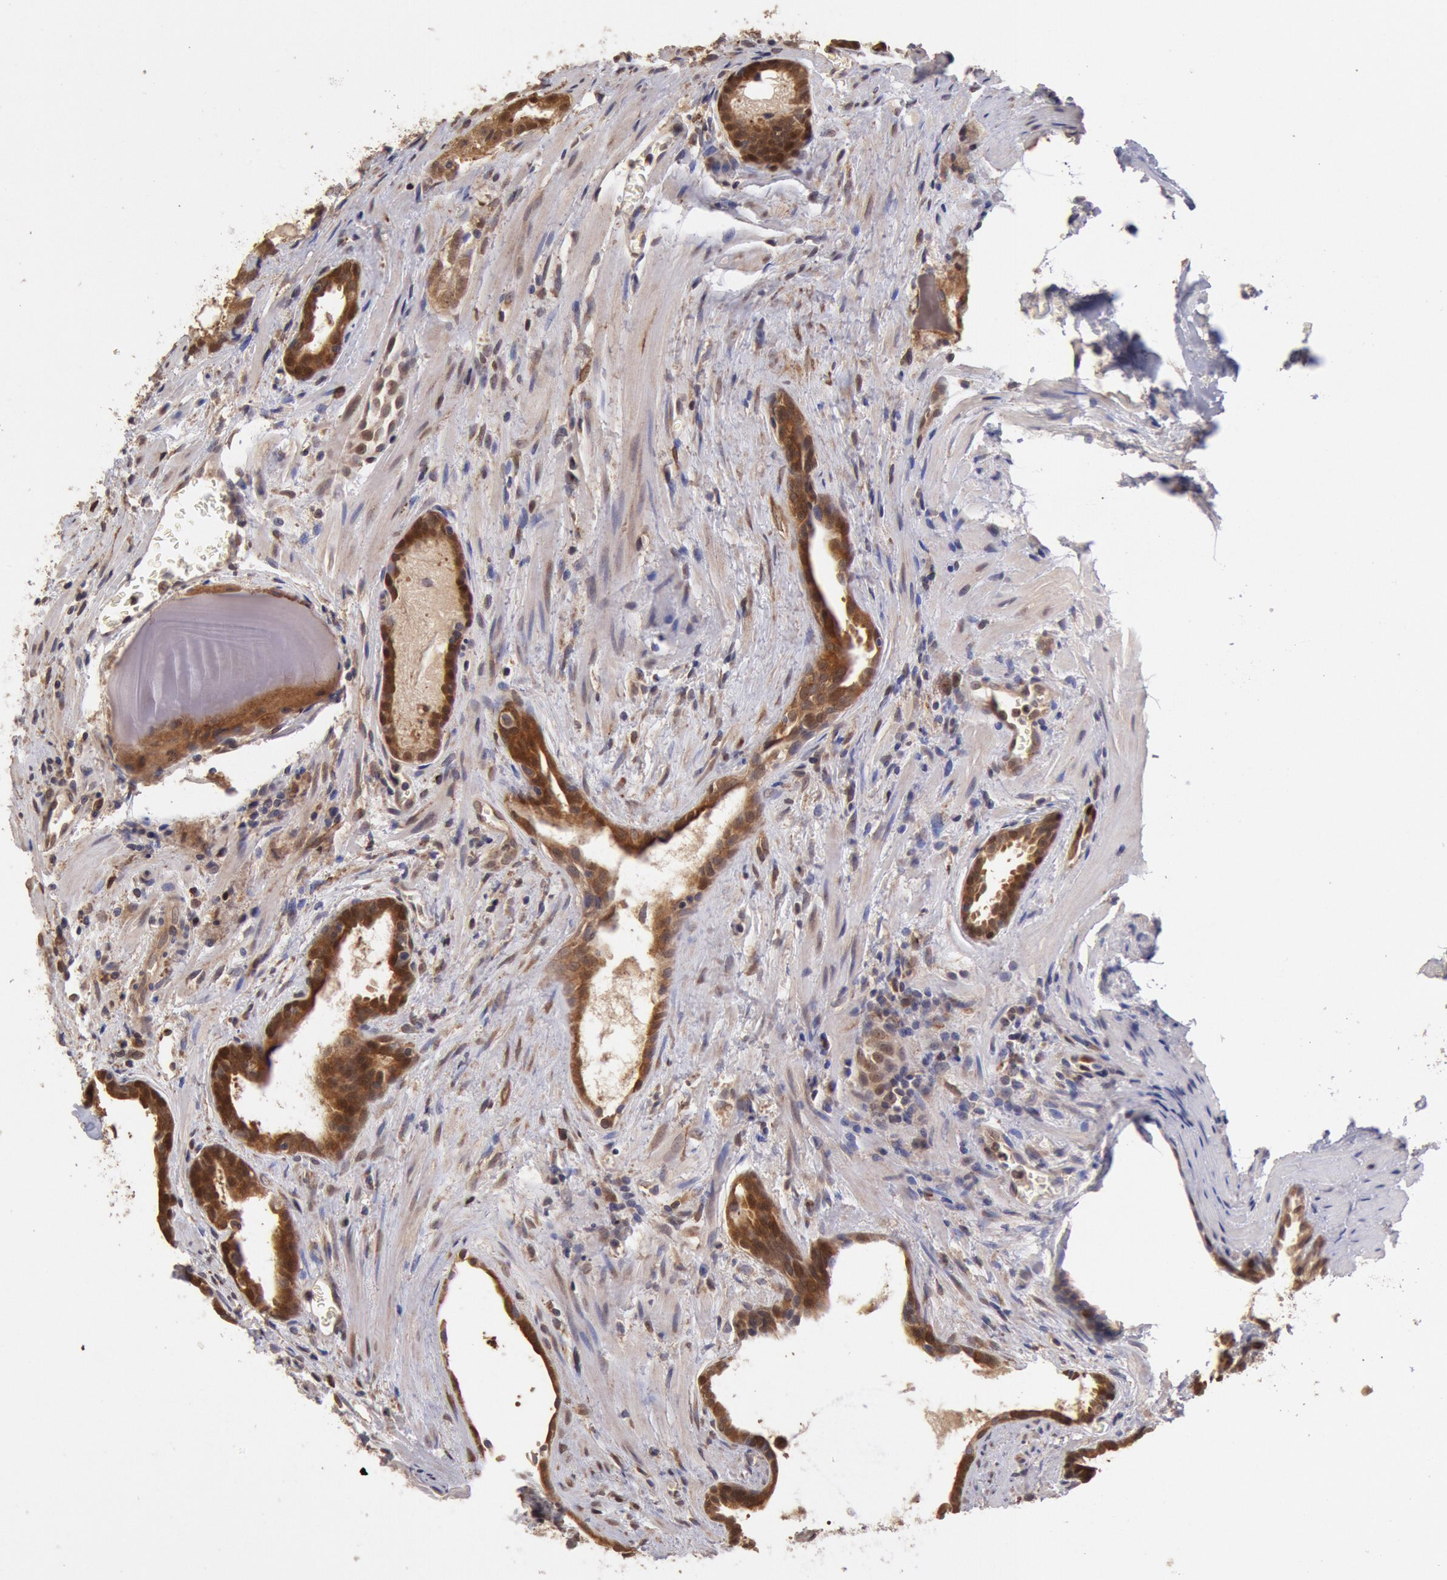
{"staining": {"intensity": "strong", "quantity": ">75%", "location": "cytoplasmic/membranous,nuclear"}, "tissue": "prostate cancer", "cell_type": "Tumor cells", "image_type": "cancer", "snomed": [{"axis": "morphology", "description": "Adenocarcinoma, Medium grade"}, {"axis": "topography", "description": "Prostate"}], "caption": "Immunohistochemistry photomicrograph of neoplastic tissue: prostate medium-grade adenocarcinoma stained using immunohistochemistry (IHC) displays high levels of strong protein expression localized specifically in the cytoplasmic/membranous and nuclear of tumor cells, appearing as a cytoplasmic/membranous and nuclear brown color.", "gene": "COMT", "patient": {"sex": "male", "age": 64}}